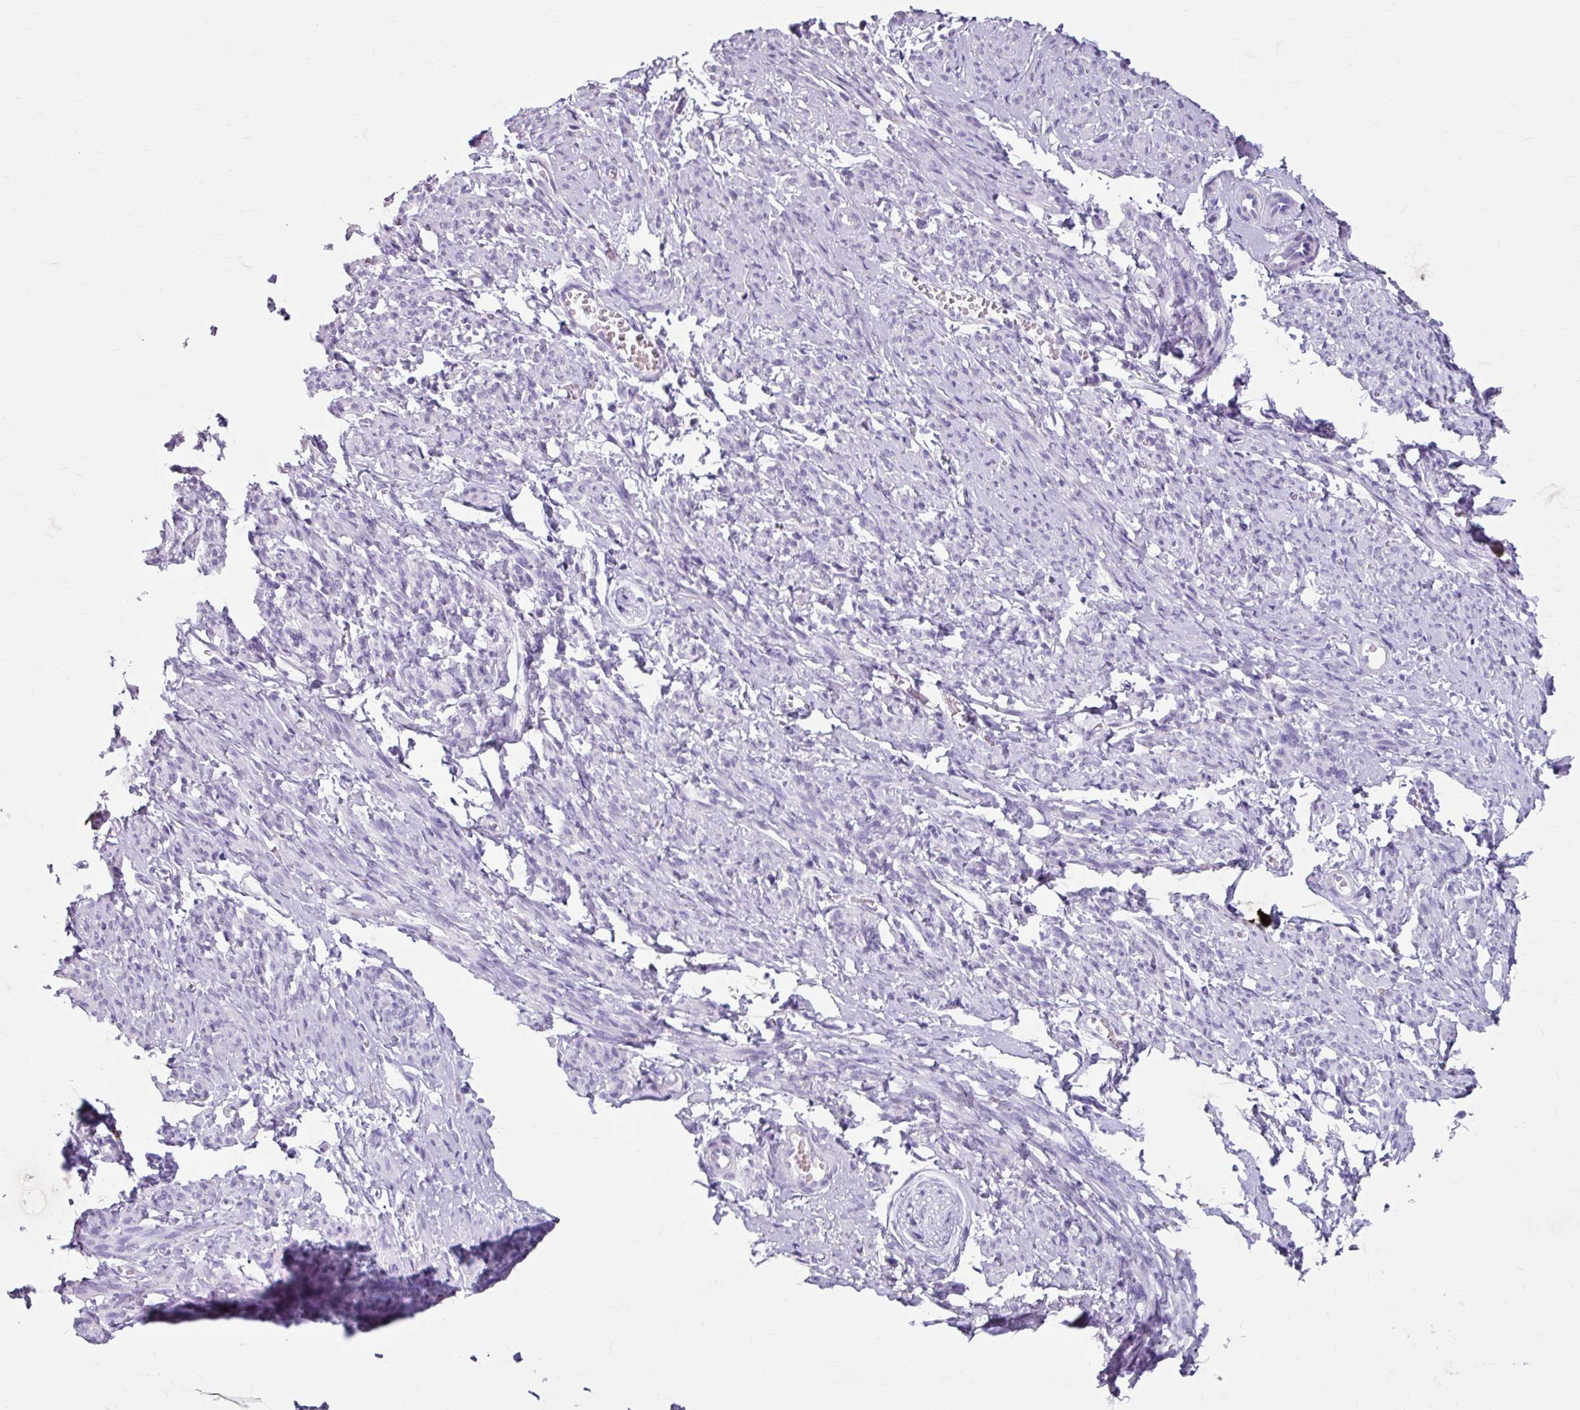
{"staining": {"intensity": "negative", "quantity": "none", "location": "none"}, "tissue": "smooth muscle", "cell_type": "Smooth muscle cells", "image_type": "normal", "snomed": [{"axis": "morphology", "description": "Normal tissue, NOS"}, {"axis": "topography", "description": "Smooth muscle"}], "caption": "Human smooth muscle stained for a protein using immunohistochemistry exhibits no staining in smooth muscle cells.", "gene": "ANKRD1", "patient": {"sex": "female", "age": 65}}